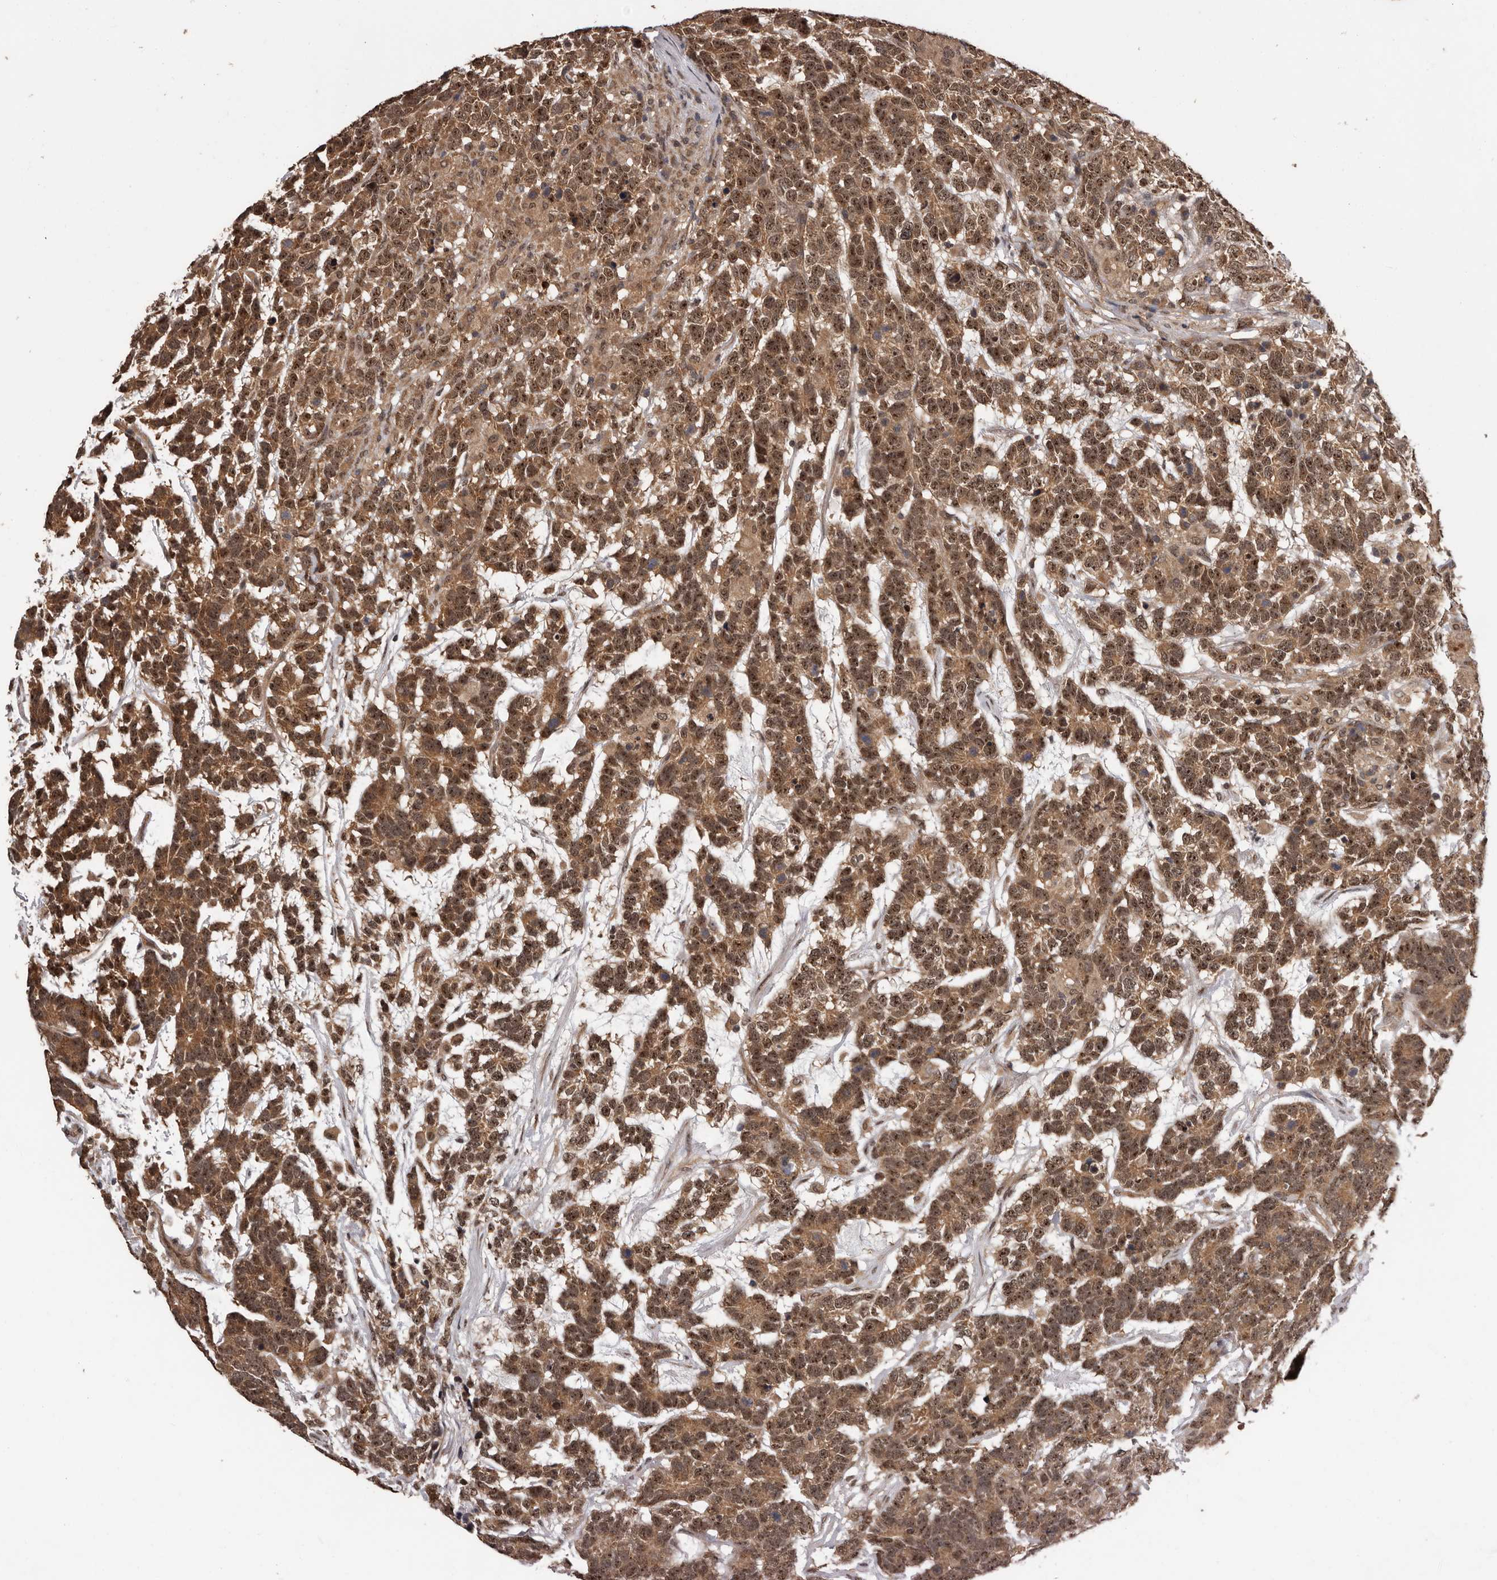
{"staining": {"intensity": "moderate", "quantity": ">75%", "location": "cytoplasmic/membranous,nuclear"}, "tissue": "testis cancer", "cell_type": "Tumor cells", "image_type": "cancer", "snomed": [{"axis": "morphology", "description": "Carcinoma, Embryonal, NOS"}, {"axis": "topography", "description": "Testis"}], "caption": "An immunohistochemistry histopathology image of tumor tissue is shown. Protein staining in brown shows moderate cytoplasmic/membranous and nuclear positivity in testis cancer within tumor cells.", "gene": "VPS37A", "patient": {"sex": "male", "age": 26}}